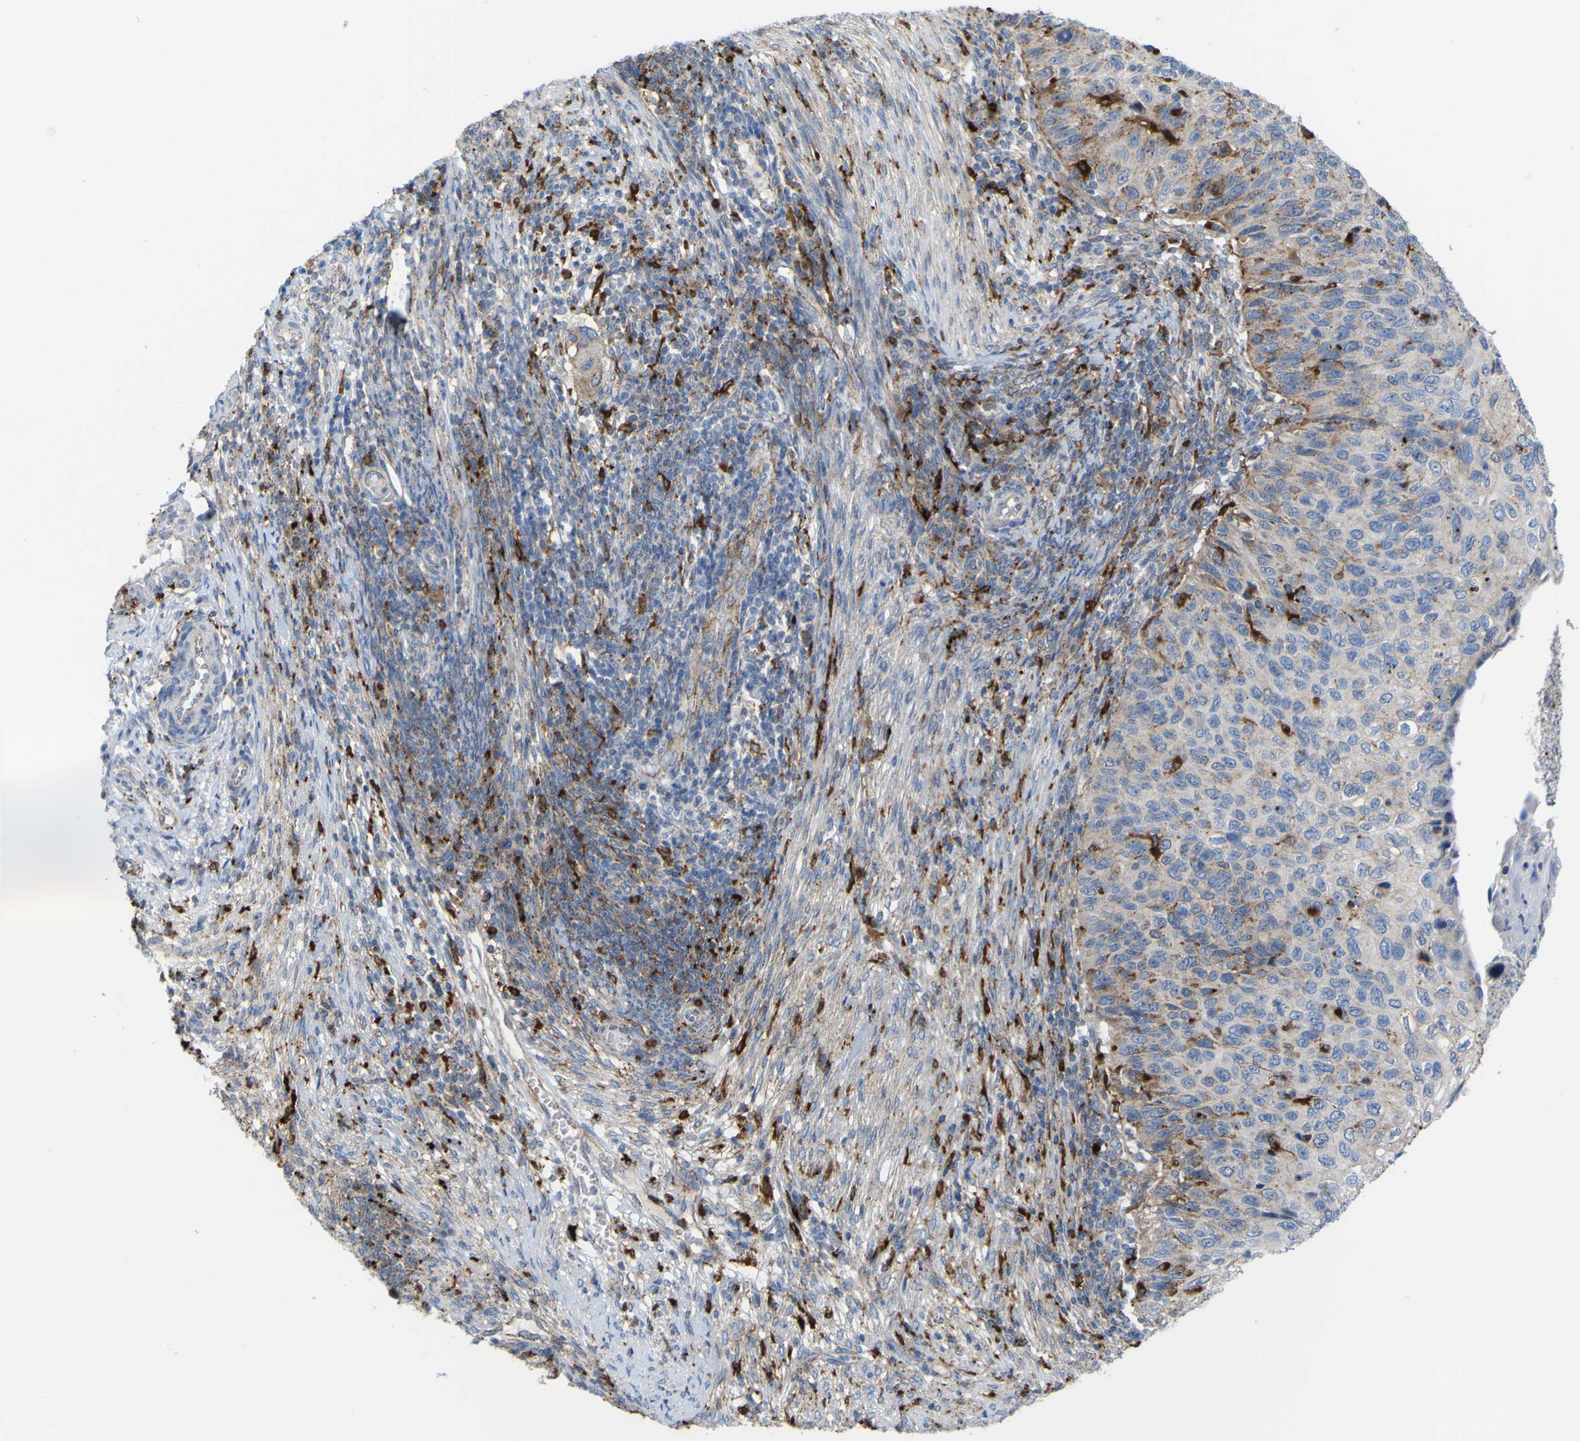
{"staining": {"intensity": "weak", "quantity": "25%-75%", "location": "cytoplasmic/membranous"}, "tissue": "cervical cancer", "cell_type": "Tumor cells", "image_type": "cancer", "snomed": [{"axis": "morphology", "description": "Squamous cell carcinoma, NOS"}, {"axis": "topography", "description": "Cervix"}], "caption": "Tumor cells show low levels of weak cytoplasmic/membranous staining in approximately 25%-75% of cells in human cervical squamous cell carcinoma.", "gene": "PLD3", "patient": {"sex": "female", "age": 70}}